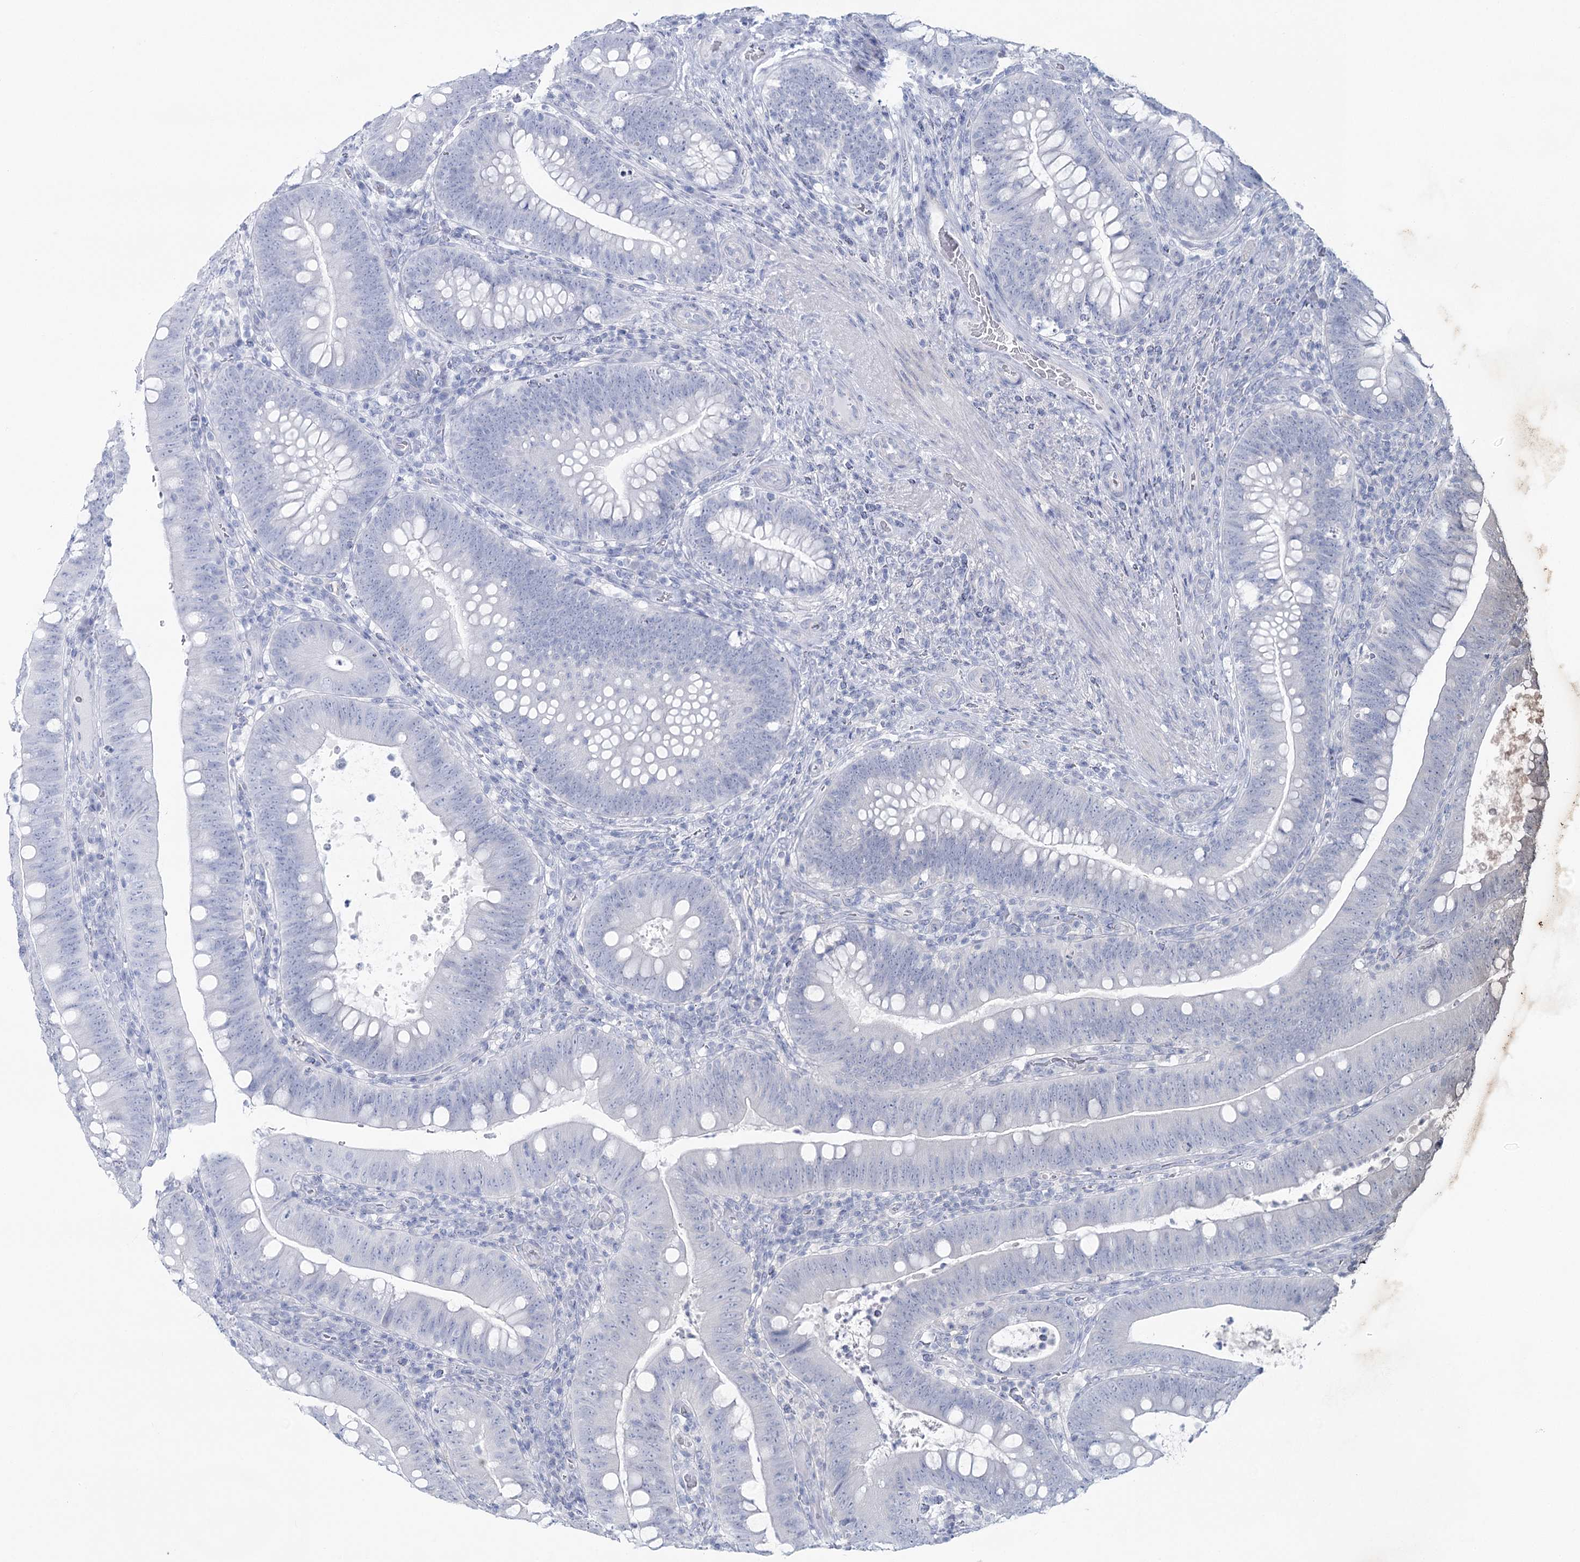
{"staining": {"intensity": "negative", "quantity": "none", "location": "none"}, "tissue": "colorectal cancer", "cell_type": "Tumor cells", "image_type": "cancer", "snomed": [{"axis": "morphology", "description": "Normal tissue, NOS"}, {"axis": "topography", "description": "Colon"}], "caption": "A high-resolution photomicrograph shows immunohistochemistry staining of colorectal cancer, which displays no significant expression in tumor cells.", "gene": "CCDC88A", "patient": {"sex": "female", "age": 82}}